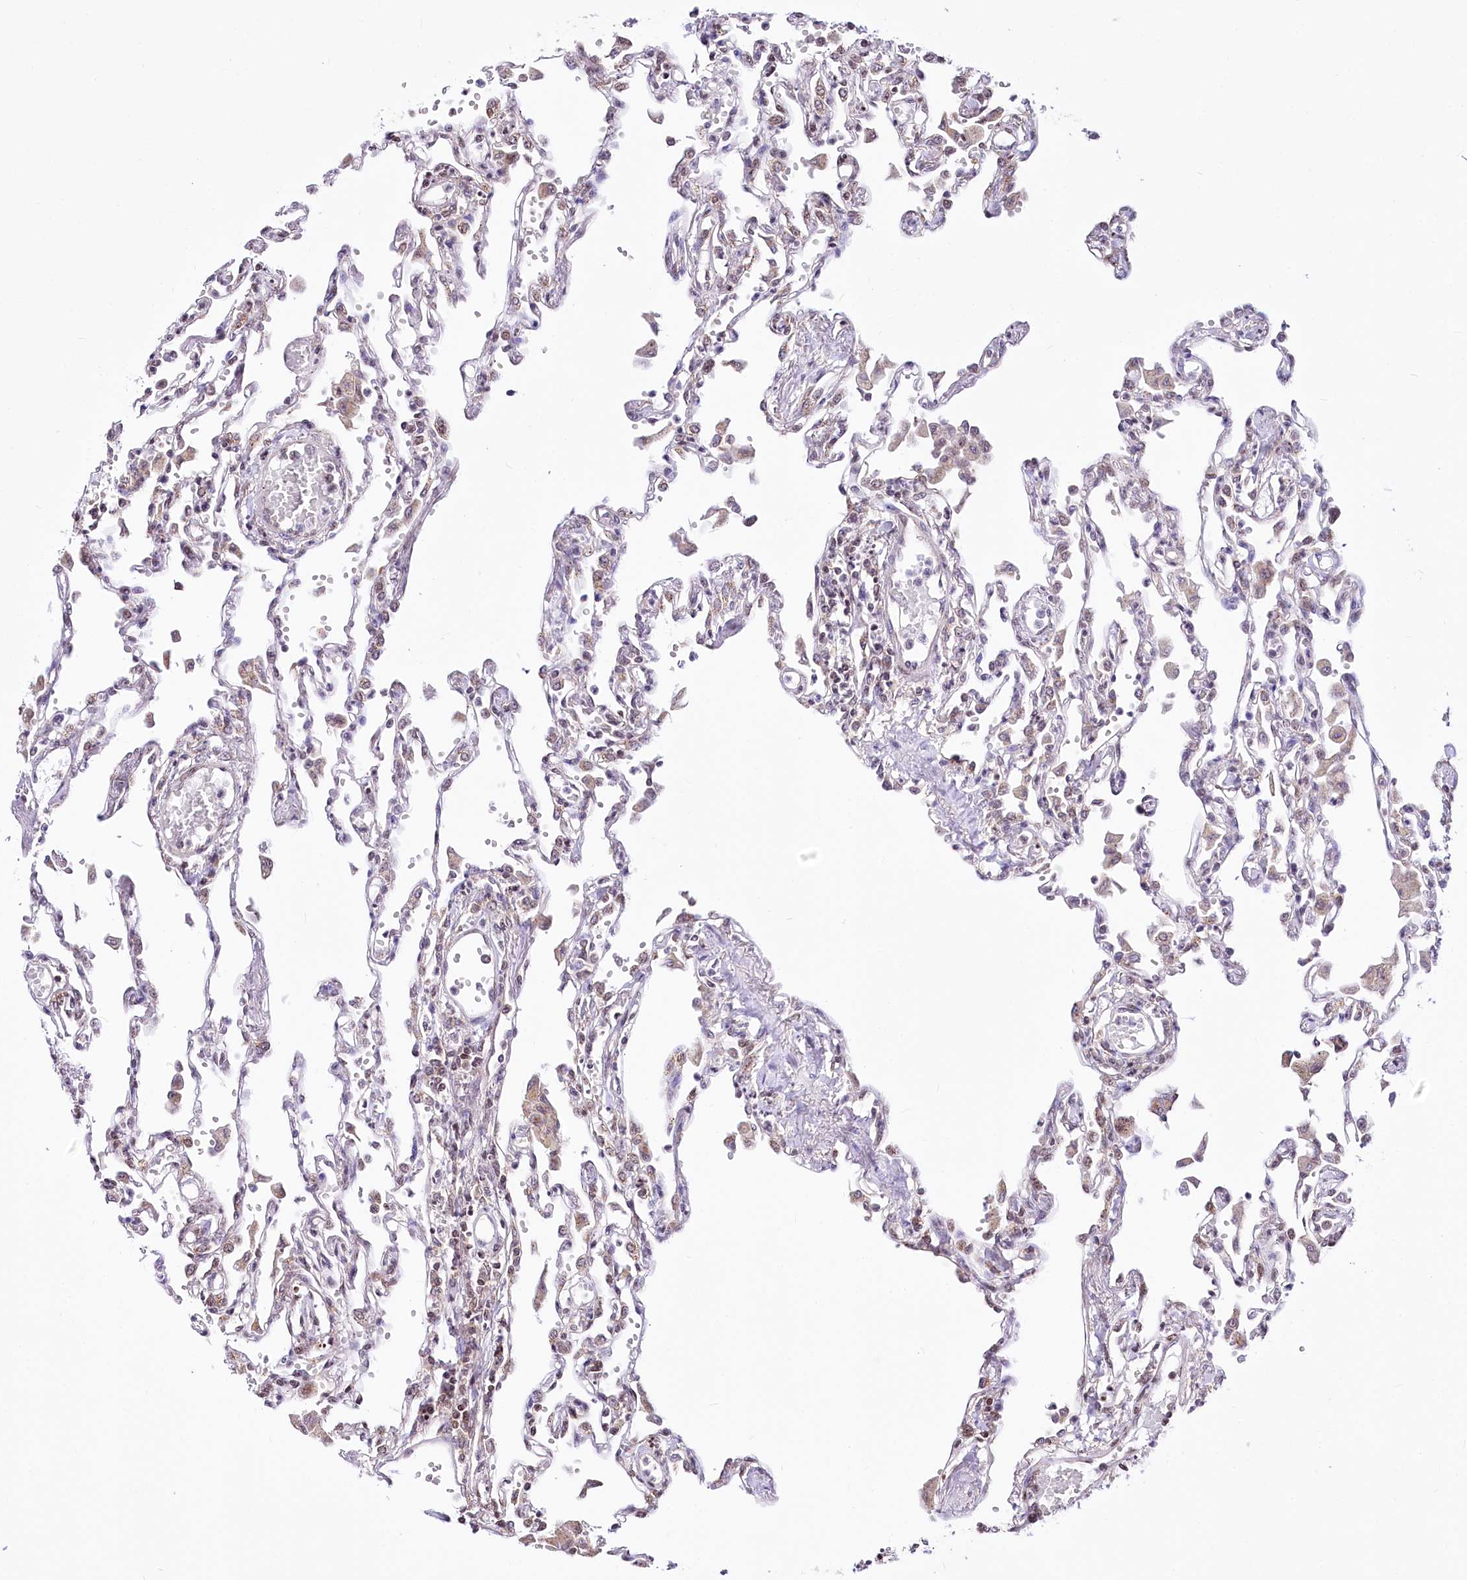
{"staining": {"intensity": "moderate", "quantity": "<25%", "location": "cytoplasmic/membranous"}, "tissue": "lung", "cell_type": "Alveolar cells", "image_type": "normal", "snomed": [{"axis": "morphology", "description": "Normal tissue, NOS"}, {"axis": "topography", "description": "Bronchus"}, {"axis": "topography", "description": "Lung"}], "caption": "Lung stained with IHC displays moderate cytoplasmic/membranous expression in about <25% of alveolar cells. (brown staining indicates protein expression, while blue staining denotes nuclei).", "gene": "ZFYVE27", "patient": {"sex": "female", "age": 49}}